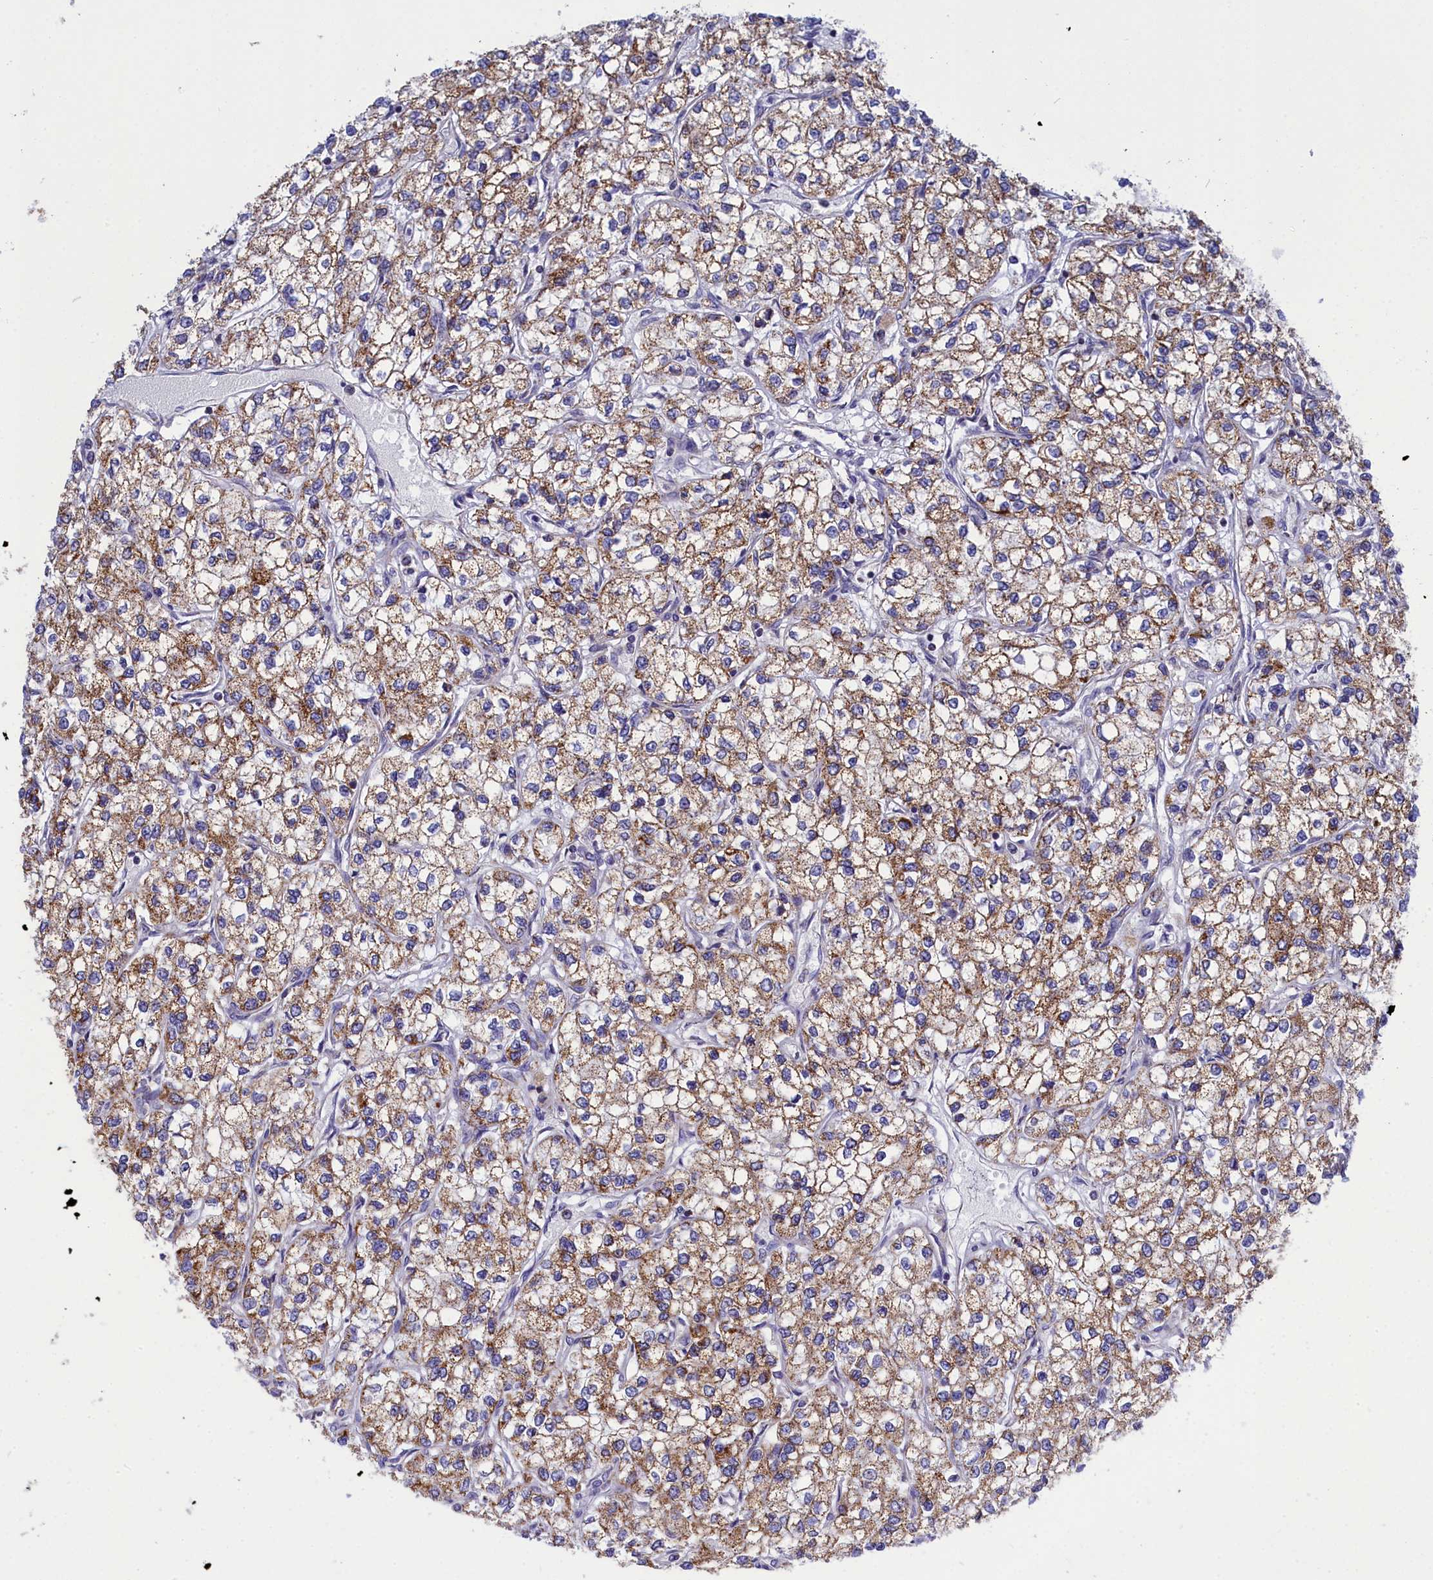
{"staining": {"intensity": "moderate", "quantity": ">75%", "location": "cytoplasmic/membranous"}, "tissue": "renal cancer", "cell_type": "Tumor cells", "image_type": "cancer", "snomed": [{"axis": "morphology", "description": "Adenocarcinoma, NOS"}, {"axis": "topography", "description": "Kidney"}], "caption": "Protein expression analysis of human renal cancer reveals moderate cytoplasmic/membranous staining in about >75% of tumor cells. Ihc stains the protein of interest in brown and the nuclei are stained blue.", "gene": "CCRL2", "patient": {"sex": "male", "age": 80}}